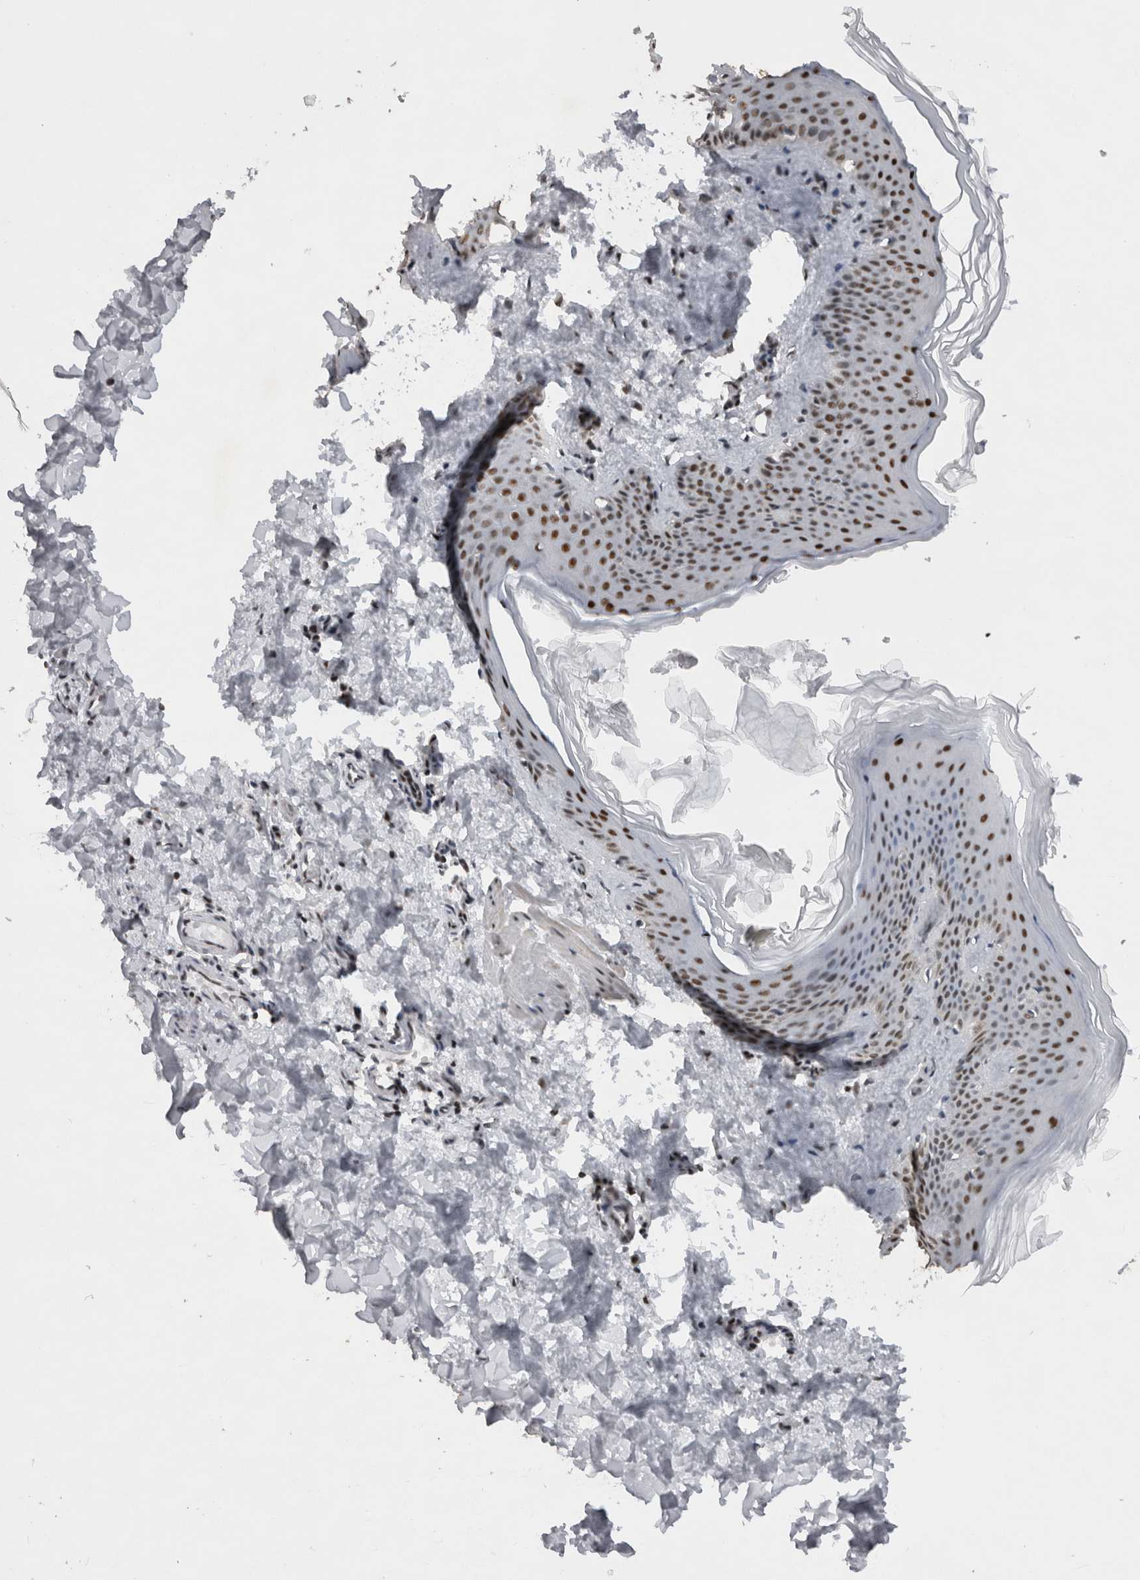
{"staining": {"intensity": "weak", "quantity": ">75%", "location": "nuclear"}, "tissue": "skin", "cell_type": "Fibroblasts", "image_type": "normal", "snomed": [{"axis": "morphology", "description": "Normal tissue, NOS"}, {"axis": "topography", "description": "Skin"}], "caption": "Normal skin was stained to show a protein in brown. There is low levels of weak nuclear expression in about >75% of fibroblasts. Using DAB (3,3'-diaminobenzidine) (brown) and hematoxylin (blue) stains, captured at high magnification using brightfield microscopy.", "gene": "CDK11A", "patient": {"sex": "female", "age": 27}}